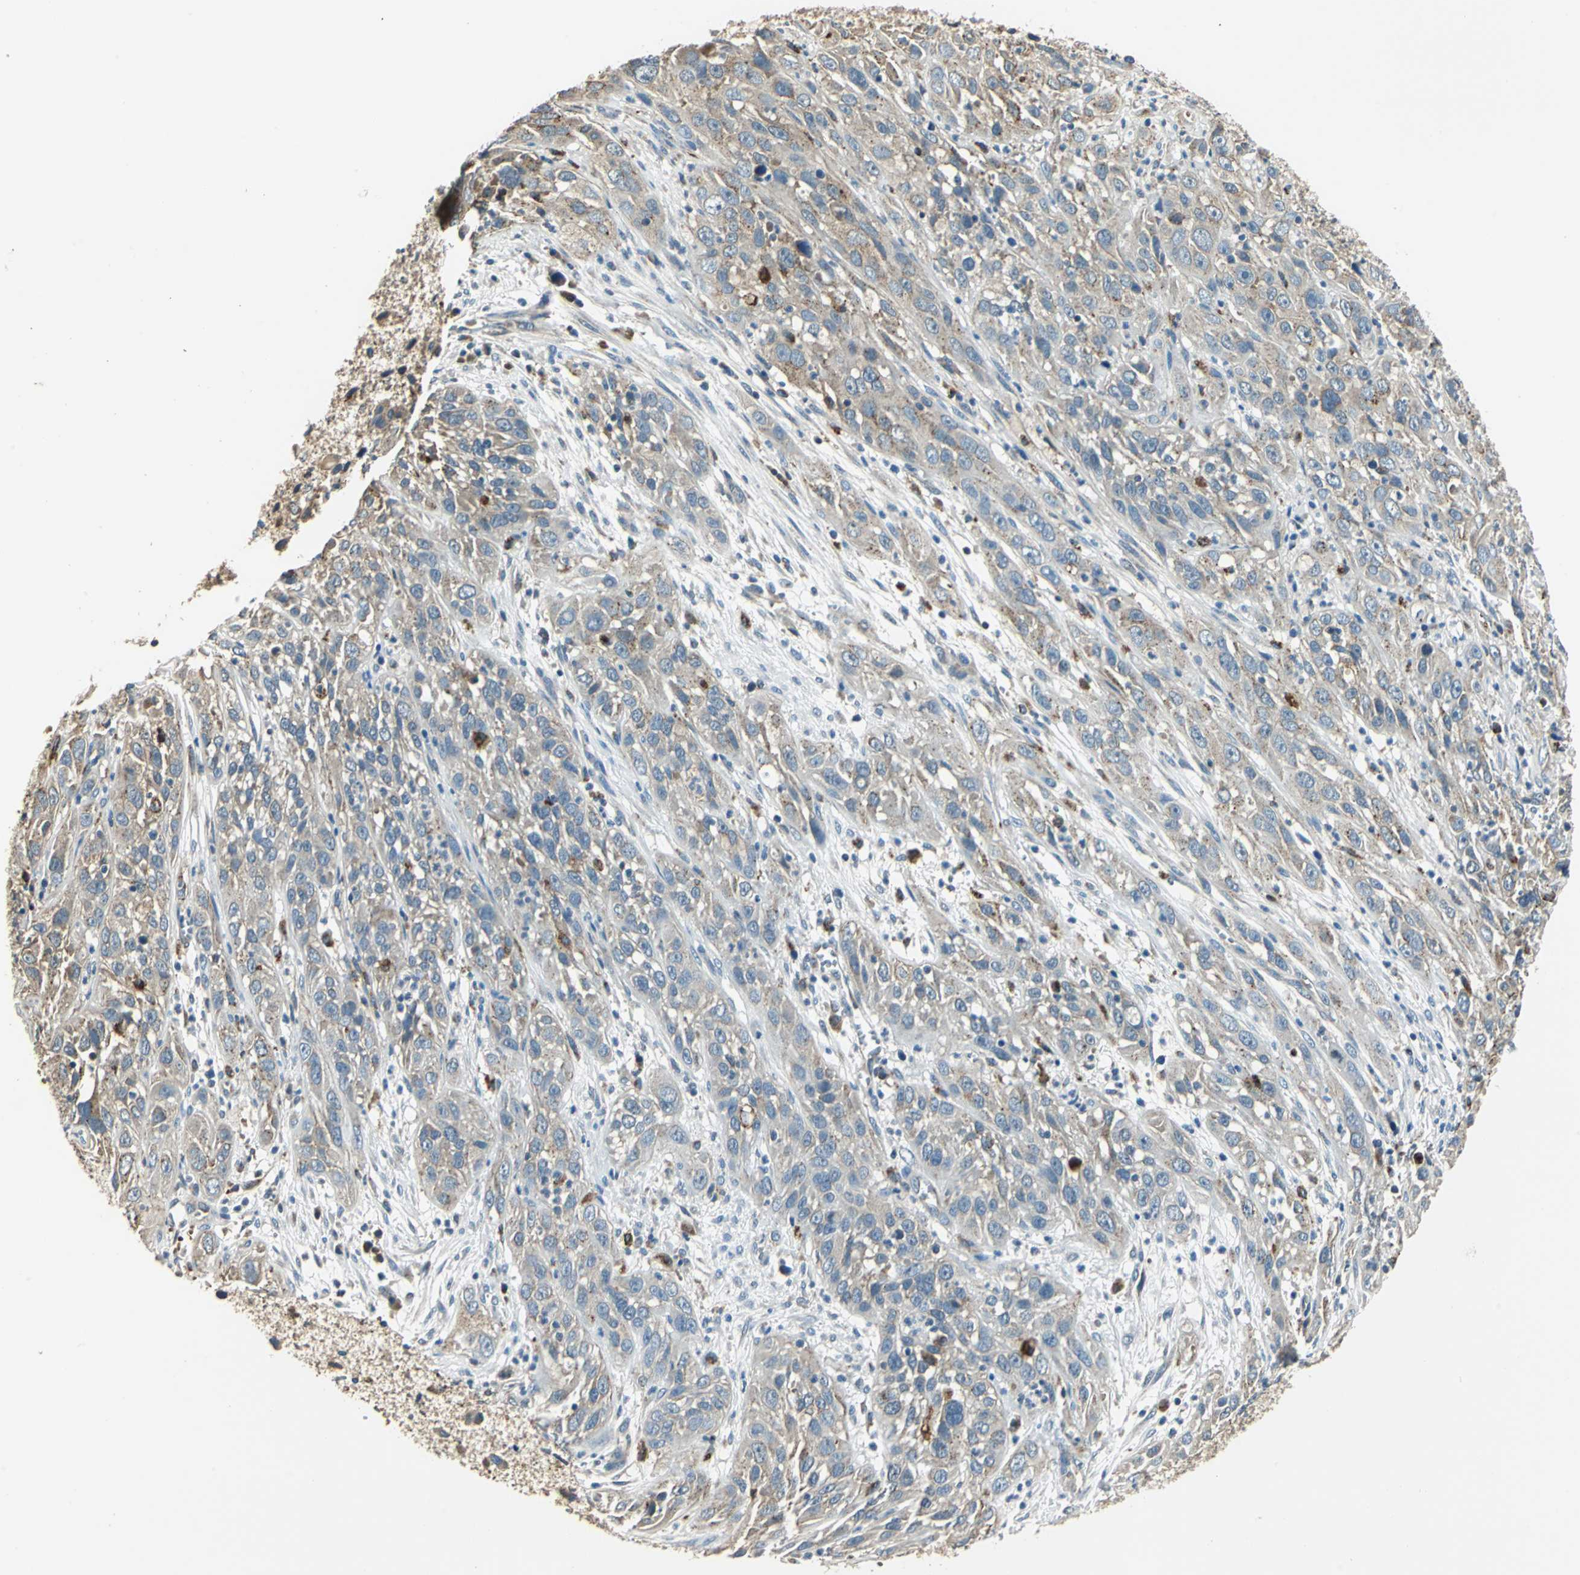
{"staining": {"intensity": "weak", "quantity": "25%-75%", "location": "cytoplasmic/membranous"}, "tissue": "cervical cancer", "cell_type": "Tumor cells", "image_type": "cancer", "snomed": [{"axis": "morphology", "description": "Squamous cell carcinoma, NOS"}, {"axis": "topography", "description": "Cervix"}], "caption": "IHC staining of cervical cancer (squamous cell carcinoma), which reveals low levels of weak cytoplasmic/membranous positivity in about 25%-75% of tumor cells indicating weak cytoplasmic/membranous protein expression. The staining was performed using DAB (3,3'-diaminobenzidine) (brown) for protein detection and nuclei were counterstained in hematoxylin (blue).", "gene": "NIT1", "patient": {"sex": "female", "age": 32}}